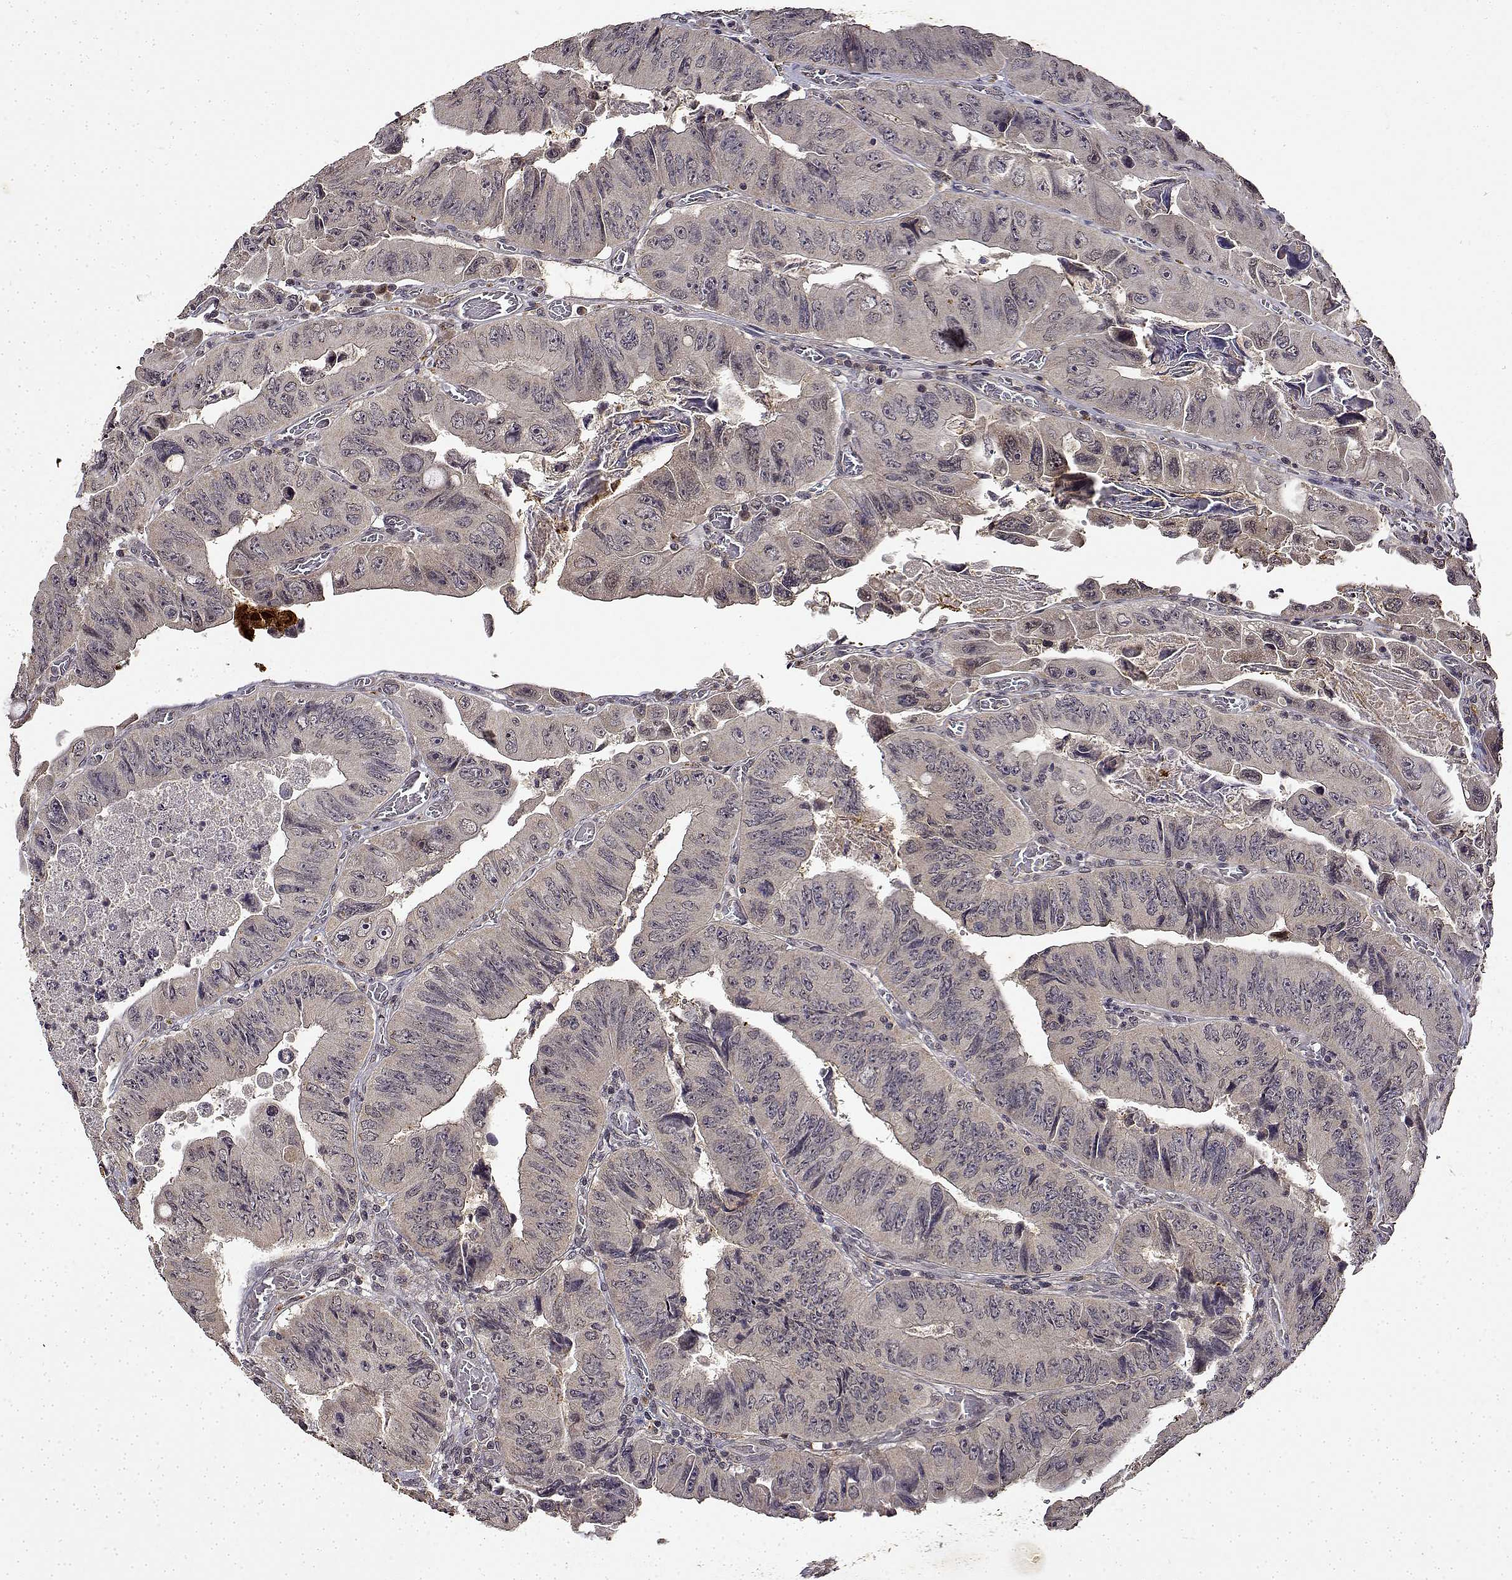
{"staining": {"intensity": "negative", "quantity": "none", "location": "none"}, "tissue": "colorectal cancer", "cell_type": "Tumor cells", "image_type": "cancer", "snomed": [{"axis": "morphology", "description": "Adenocarcinoma, NOS"}, {"axis": "topography", "description": "Colon"}], "caption": "High magnification brightfield microscopy of colorectal cancer stained with DAB (3,3'-diaminobenzidine) (brown) and counterstained with hematoxylin (blue): tumor cells show no significant staining.", "gene": "BDNF", "patient": {"sex": "female", "age": 84}}